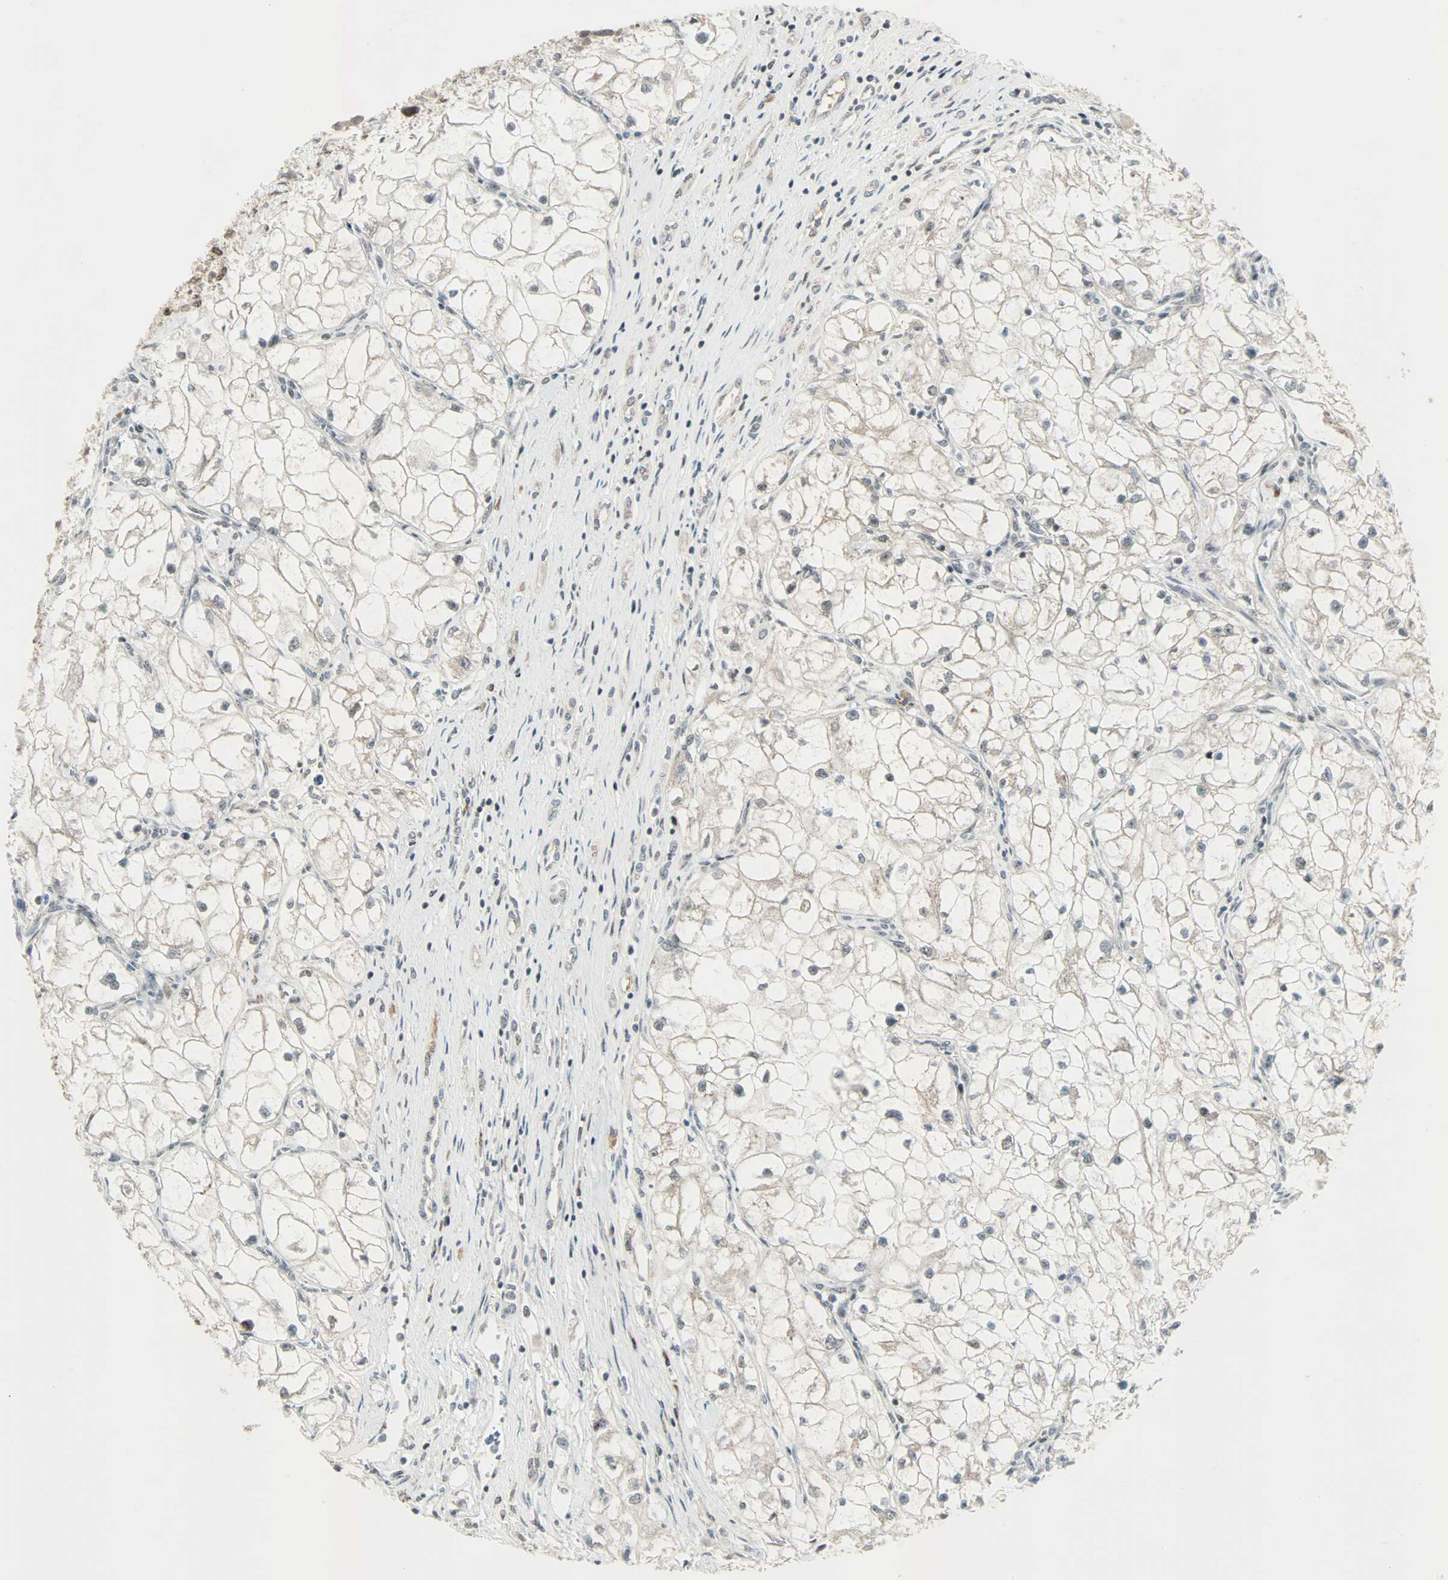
{"staining": {"intensity": "weak", "quantity": "<25%", "location": "cytoplasmic/membranous"}, "tissue": "renal cancer", "cell_type": "Tumor cells", "image_type": "cancer", "snomed": [{"axis": "morphology", "description": "Adenocarcinoma, NOS"}, {"axis": "topography", "description": "Kidney"}], "caption": "Immunohistochemistry photomicrograph of adenocarcinoma (renal) stained for a protein (brown), which exhibits no positivity in tumor cells. (Stains: DAB immunohistochemistry (IHC) with hematoxylin counter stain, Microscopy: brightfield microscopy at high magnification).", "gene": "CBX4", "patient": {"sex": "female", "age": 70}}